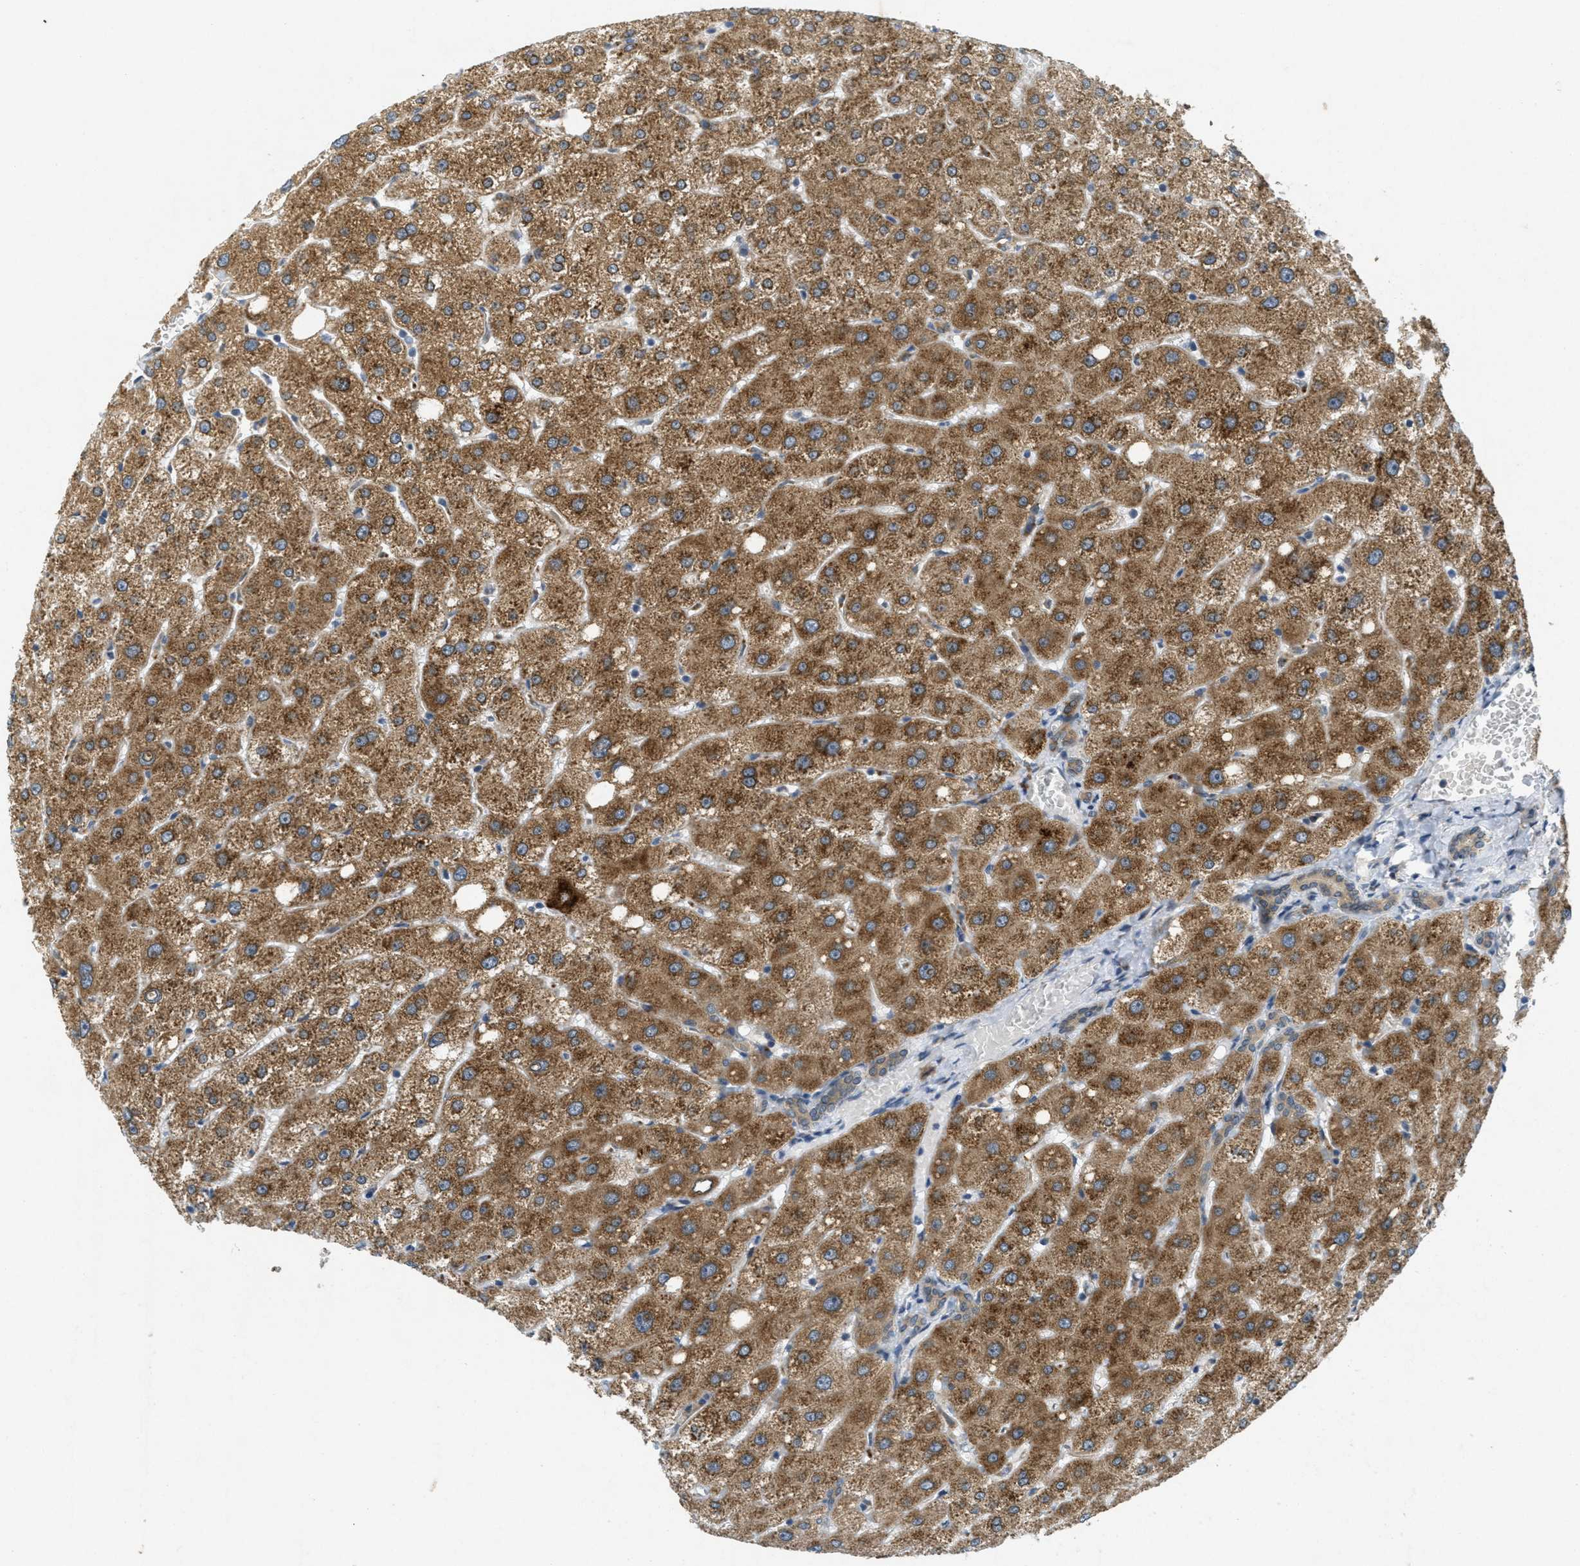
{"staining": {"intensity": "weak", "quantity": ">75%", "location": "cytoplasmic/membranous"}, "tissue": "liver", "cell_type": "Cholangiocytes", "image_type": "normal", "snomed": [{"axis": "morphology", "description": "Normal tissue, NOS"}, {"axis": "topography", "description": "Liver"}], "caption": "Protein staining reveals weak cytoplasmic/membranous staining in approximately >75% of cholangiocytes in normal liver. The protein is stained brown, and the nuclei are stained in blue (DAB (3,3'-diaminobenzidine) IHC with brightfield microscopy, high magnification).", "gene": "SIGMAR1", "patient": {"sex": "male", "age": 73}}